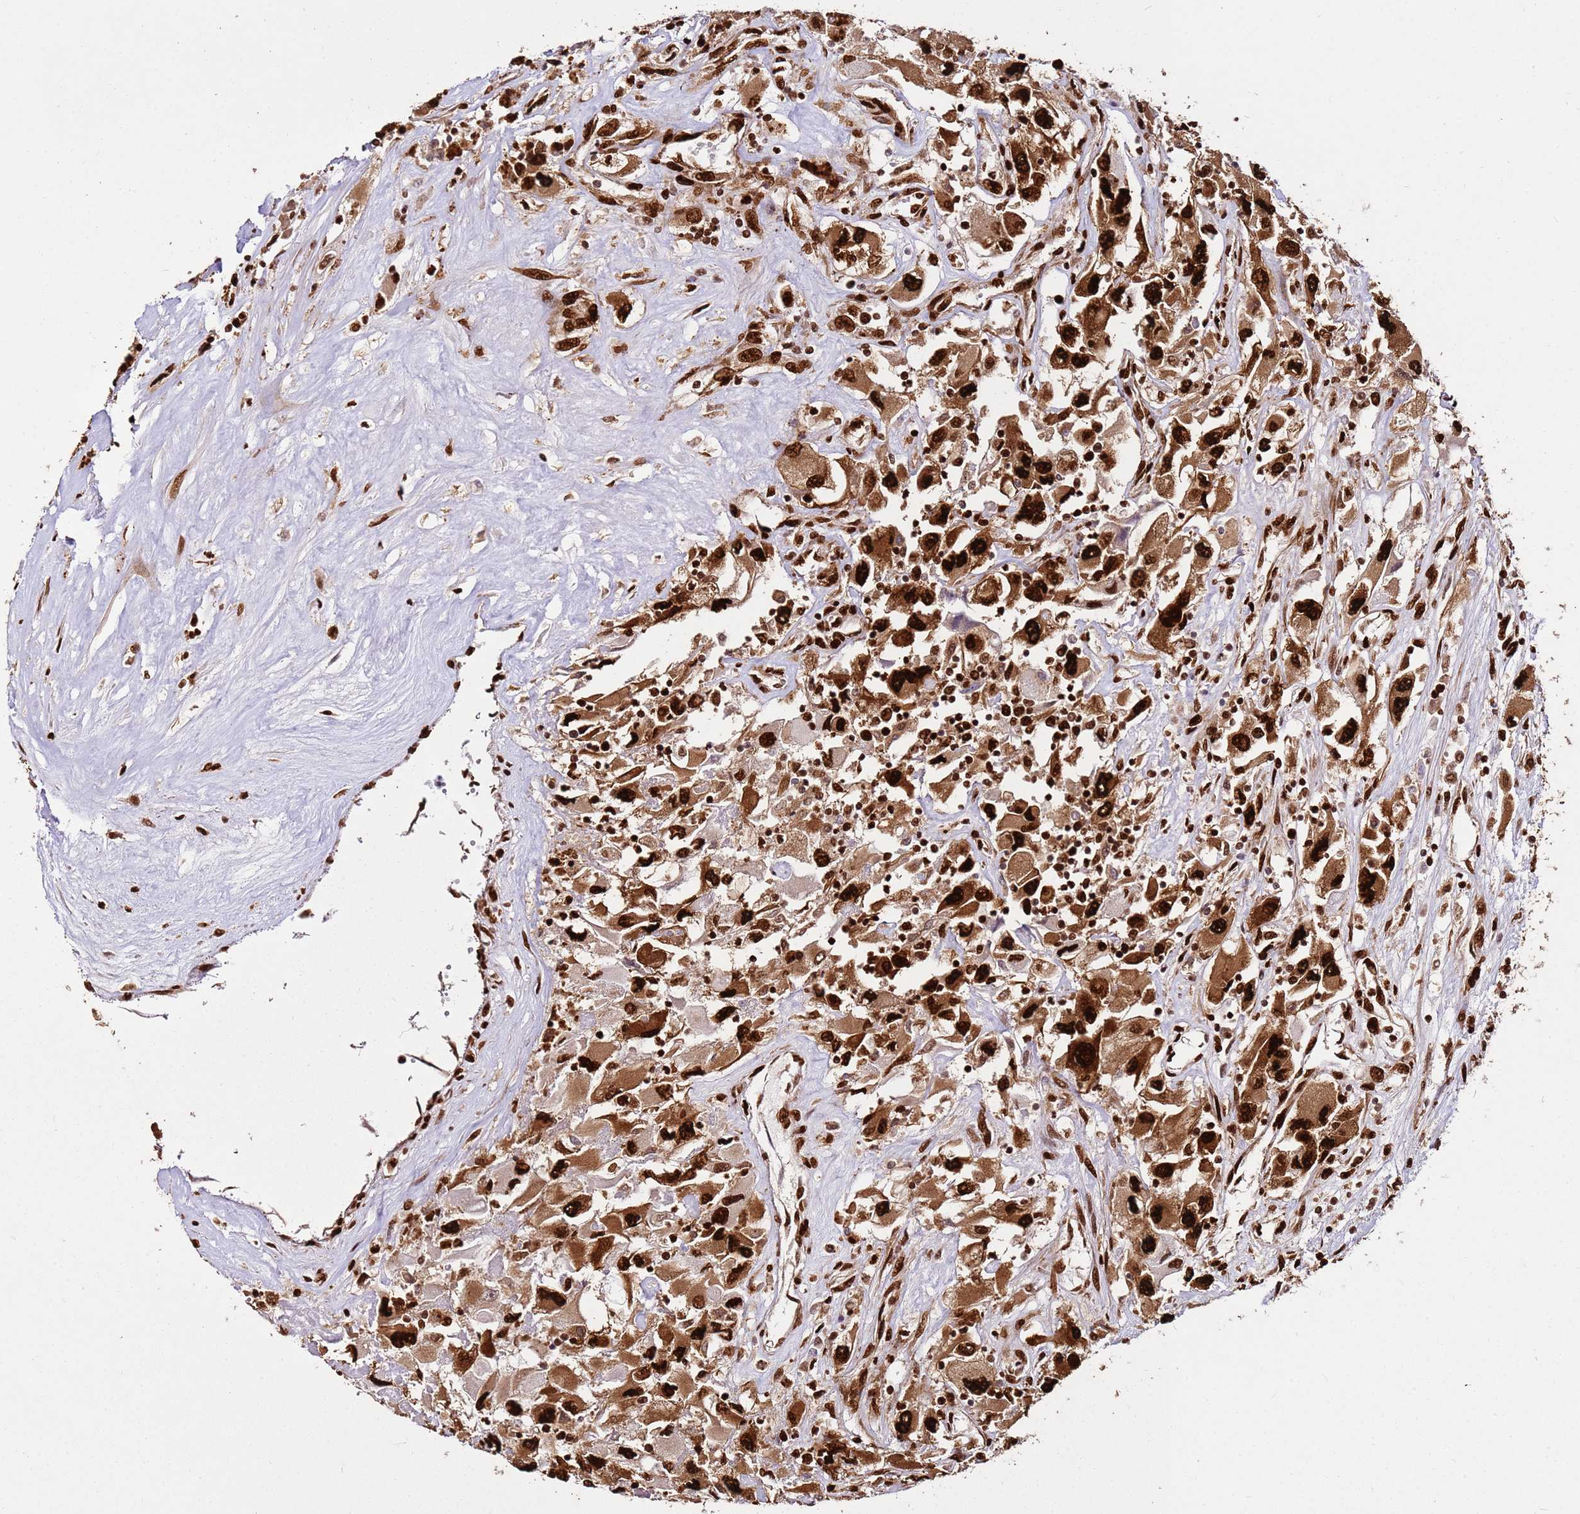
{"staining": {"intensity": "strong", "quantity": ">75%", "location": "cytoplasmic/membranous,nuclear"}, "tissue": "renal cancer", "cell_type": "Tumor cells", "image_type": "cancer", "snomed": [{"axis": "morphology", "description": "Adenocarcinoma, NOS"}, {"axis": "topography", "description": "Kidney"}], "caption": "Tumor cells show high levels of strong cytoplasmic/membranous and nuclear positivity in approximately >75% of cells in renal adenocarcinoma. (DAB (3,3'-diaminobenzidine) = brown stain, brightfield microscopy at high magnification).", "gene": "HNRNPAB", "patient": {"sex": "female", "age": 52}}